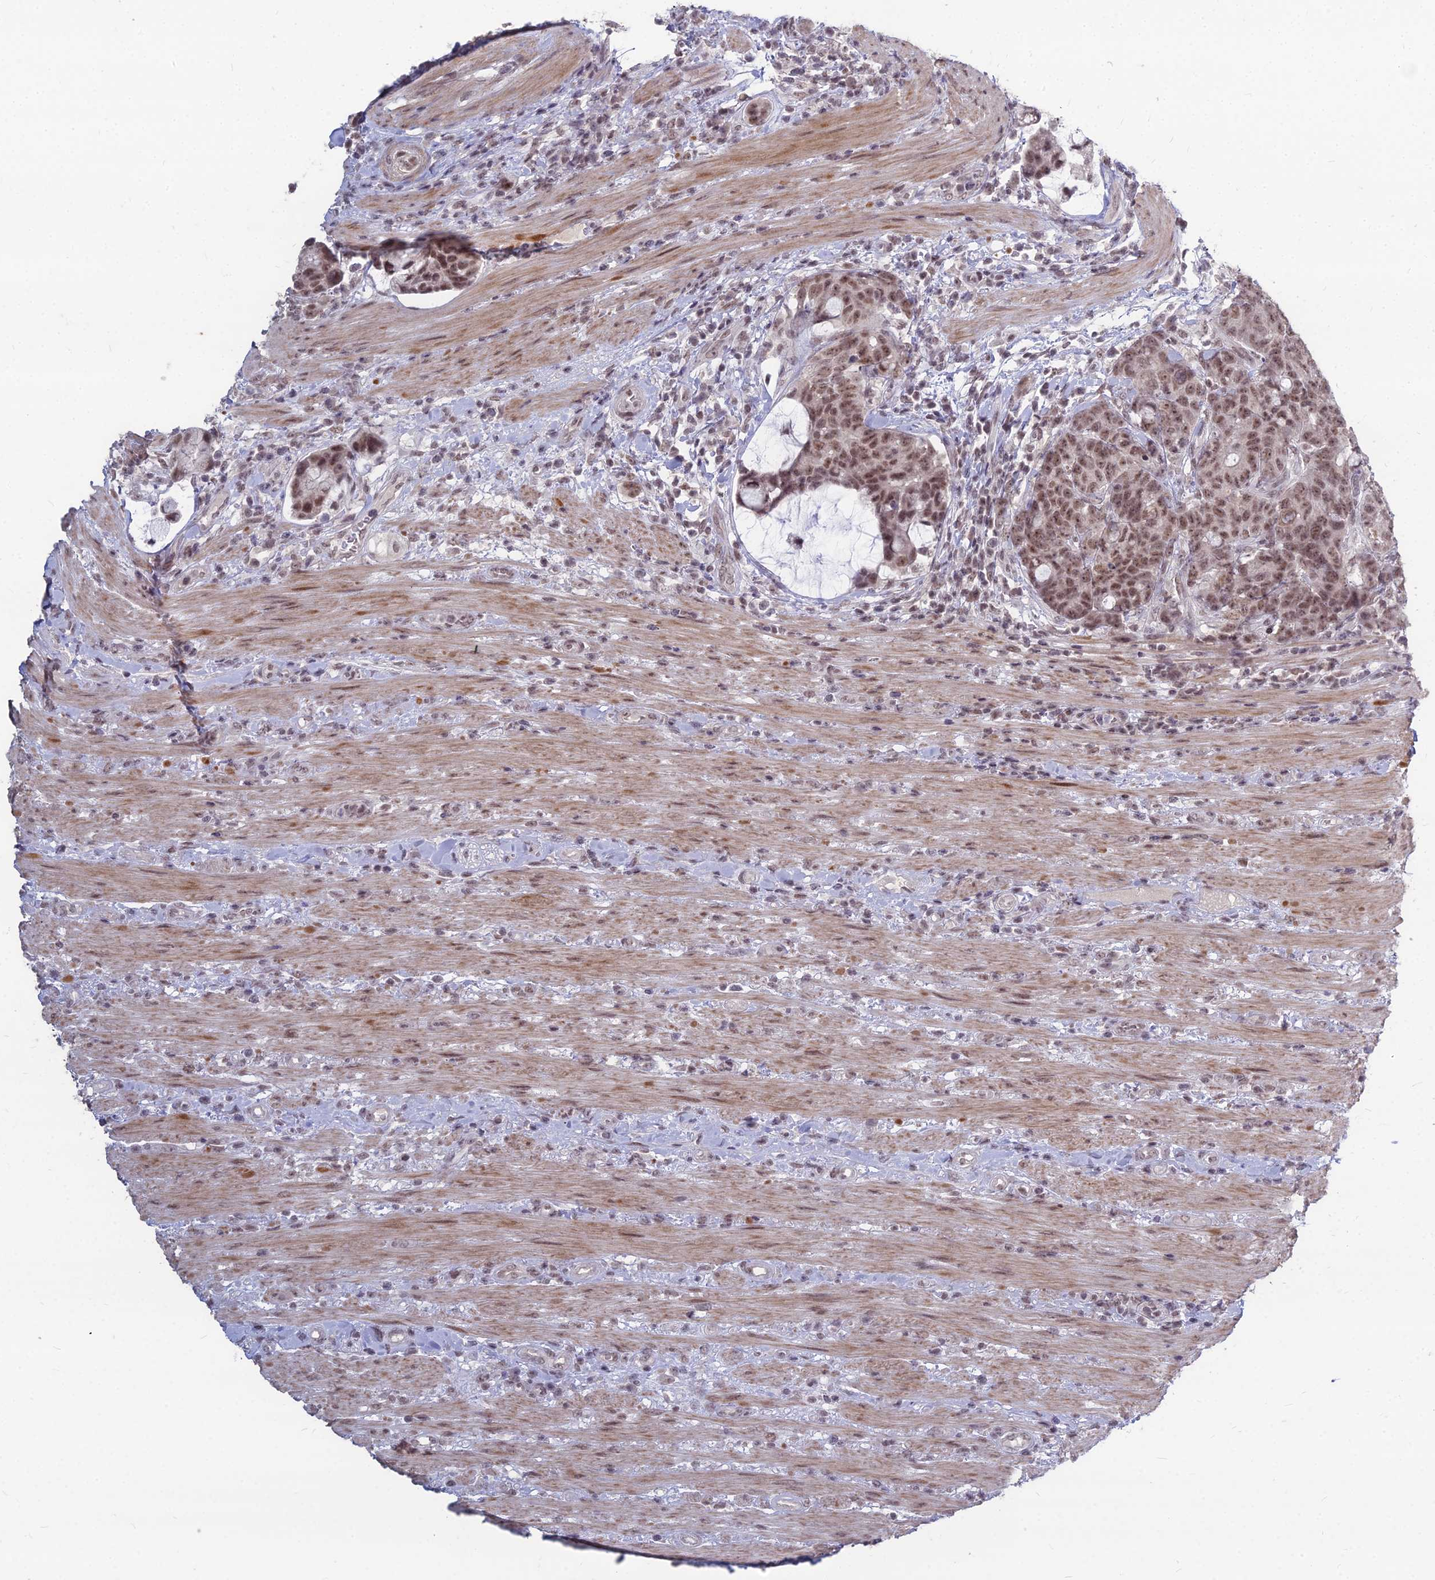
{"staining": {"intensity": "moderate", "quantity": ">75%", "location": "nuclear"}, "tissue": "colorectal cancer", "cell_type": "Tumor cells", "image_type": "cancer", "snomed": [{"axis": "morphology", "description": "Adenocarcinoma, NOS"}, {"axis": "topography", "description": "Colon"}], "caption": "IHC staining of colorectal adenocarcinoma, which exhibits medium levels of moderate nuclear positivity in approximately >75% of tumor cells indicating moderate nuclear protein positivity. The staining was performed using DAB (3,3'-diaminobenzidine) (brown) for protein detection and nuclei were counterstained in hematoxylin (blue).", "gene": "KAT7", "patient": {"sex": "female", "age": 82}}